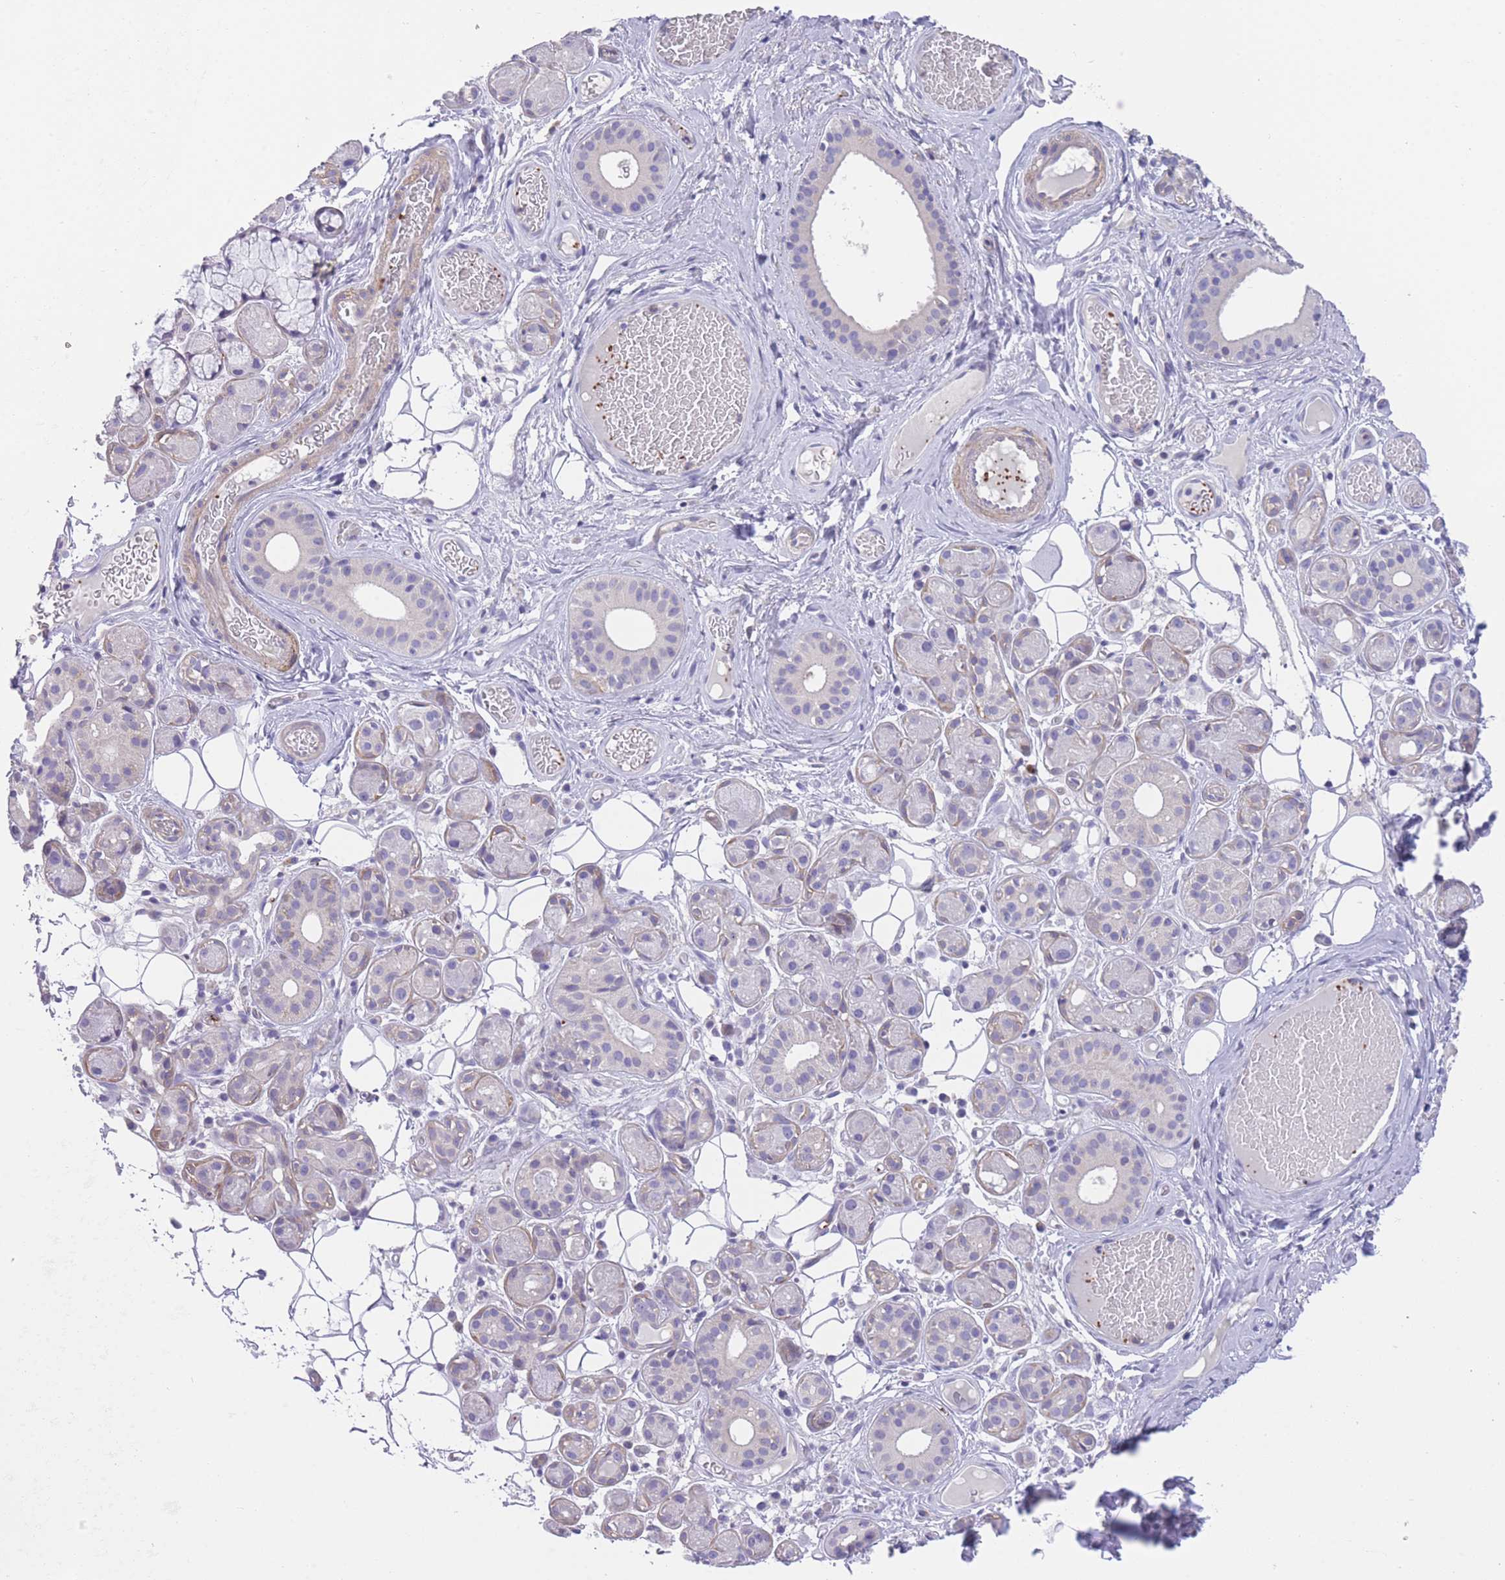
{"staining": {"intensity": "negative", "quantity": "none", "location": "none"}, "tissue": "salivary gland", "cell_type": "Glandular cells", "image_type": "normal", "snomed": [{"axis": "morphology", "description": "Normal tissue, NOS"}, {"axis": "topography", "description": "Salivary gland"}], "caption": "A photomicrograph of salivary gland stained for a protein displays no brown staining in glandular cells.", "gene": "ENSG00000289258", "patient": {"sex": "male", "age": 82}}